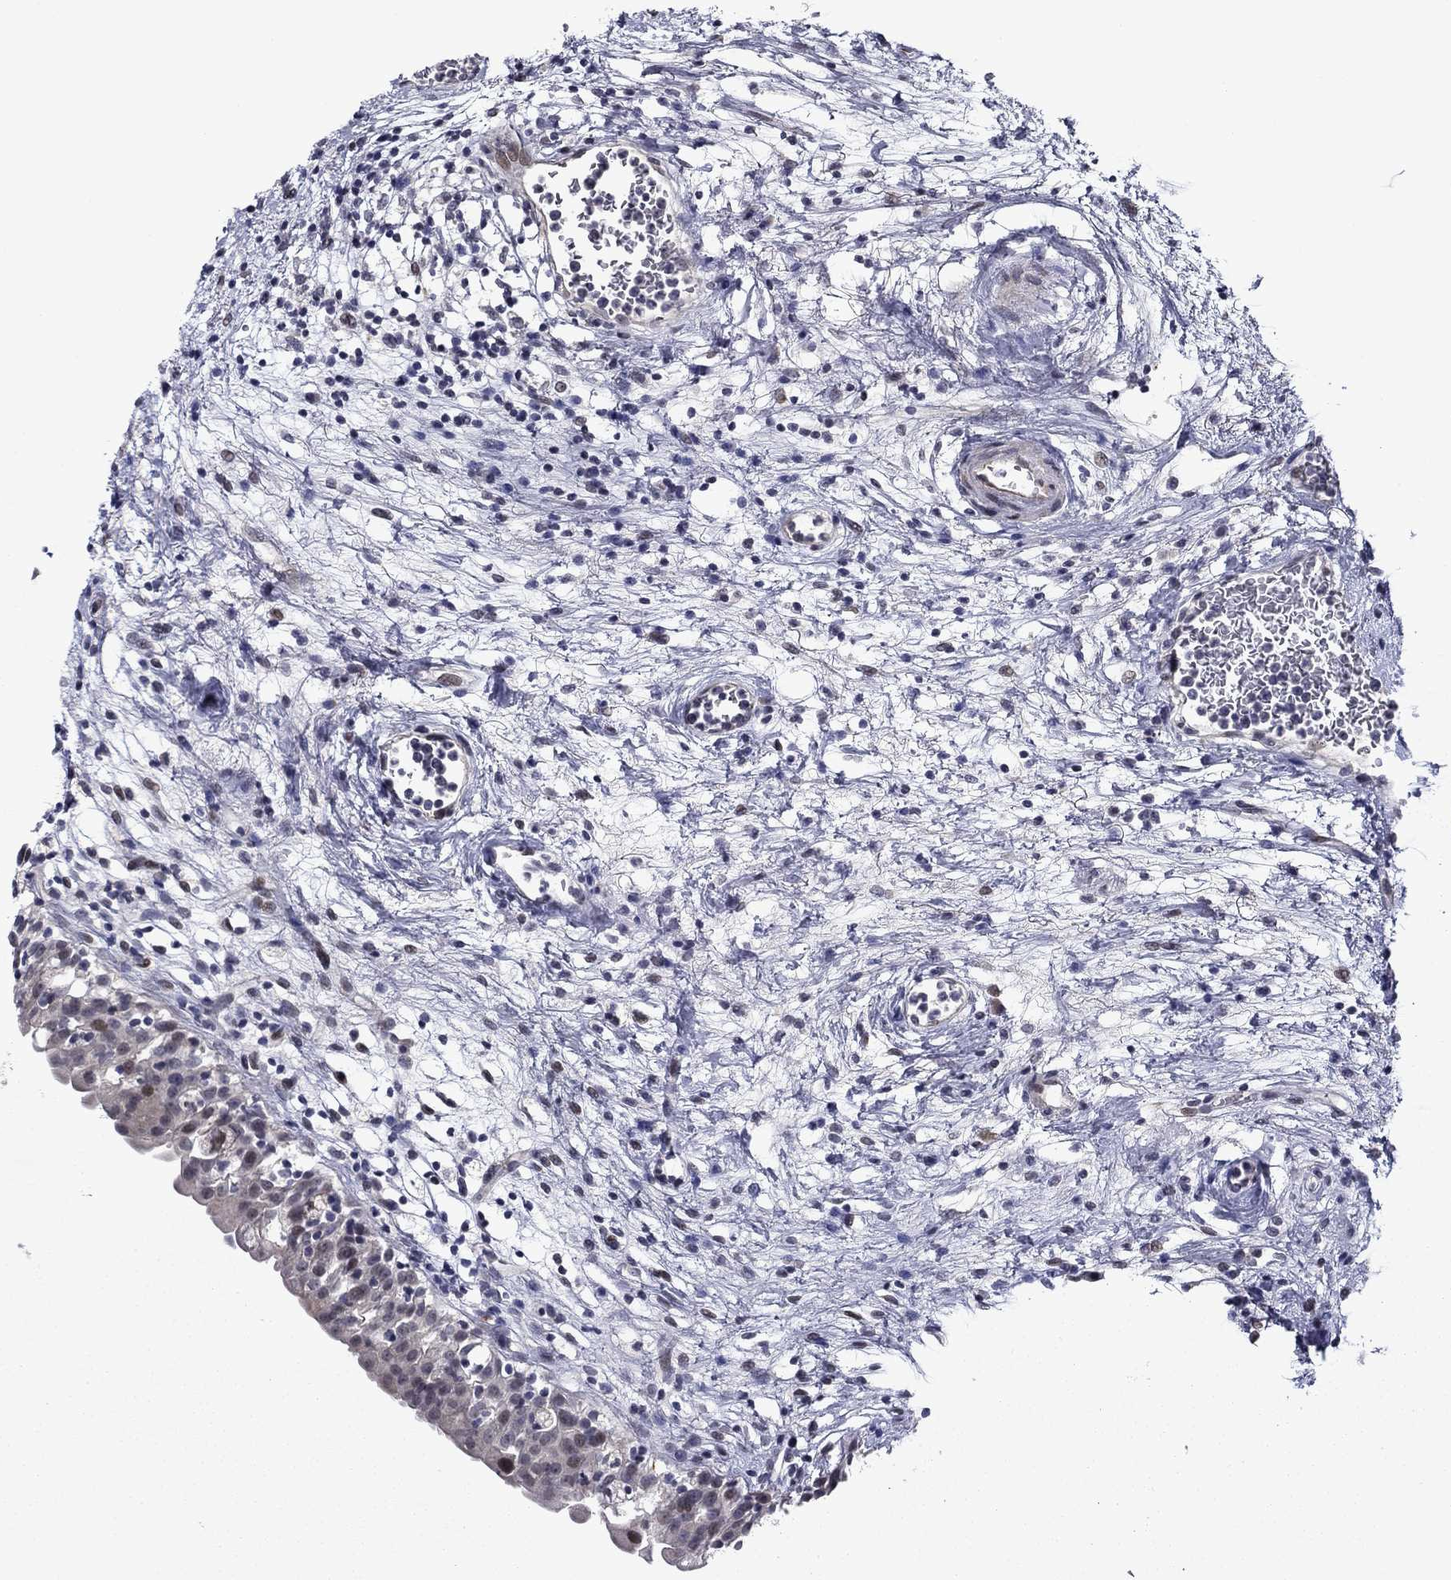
{"staining": {"intensity": "negative", "quantity": "none", "location": "none"}, "tissue": "urinary bladder", "cell_type": "Urothelial cells", "image_type": "normal", "snomed": [{"axis": "morphology", "description": "Normal tissue, NOS"}, {"axis": "topography", "description": "Urinary bladder"}], "caption": "This micrograph is of normal urinary bladder stained with immunohistochemistry to label a protein in brown with the nuclei are counter-stained blue. There is no positivity in urothelial cells.", "gene": "B3GAT1", "patient": {"sex": "male", "age": 76}}